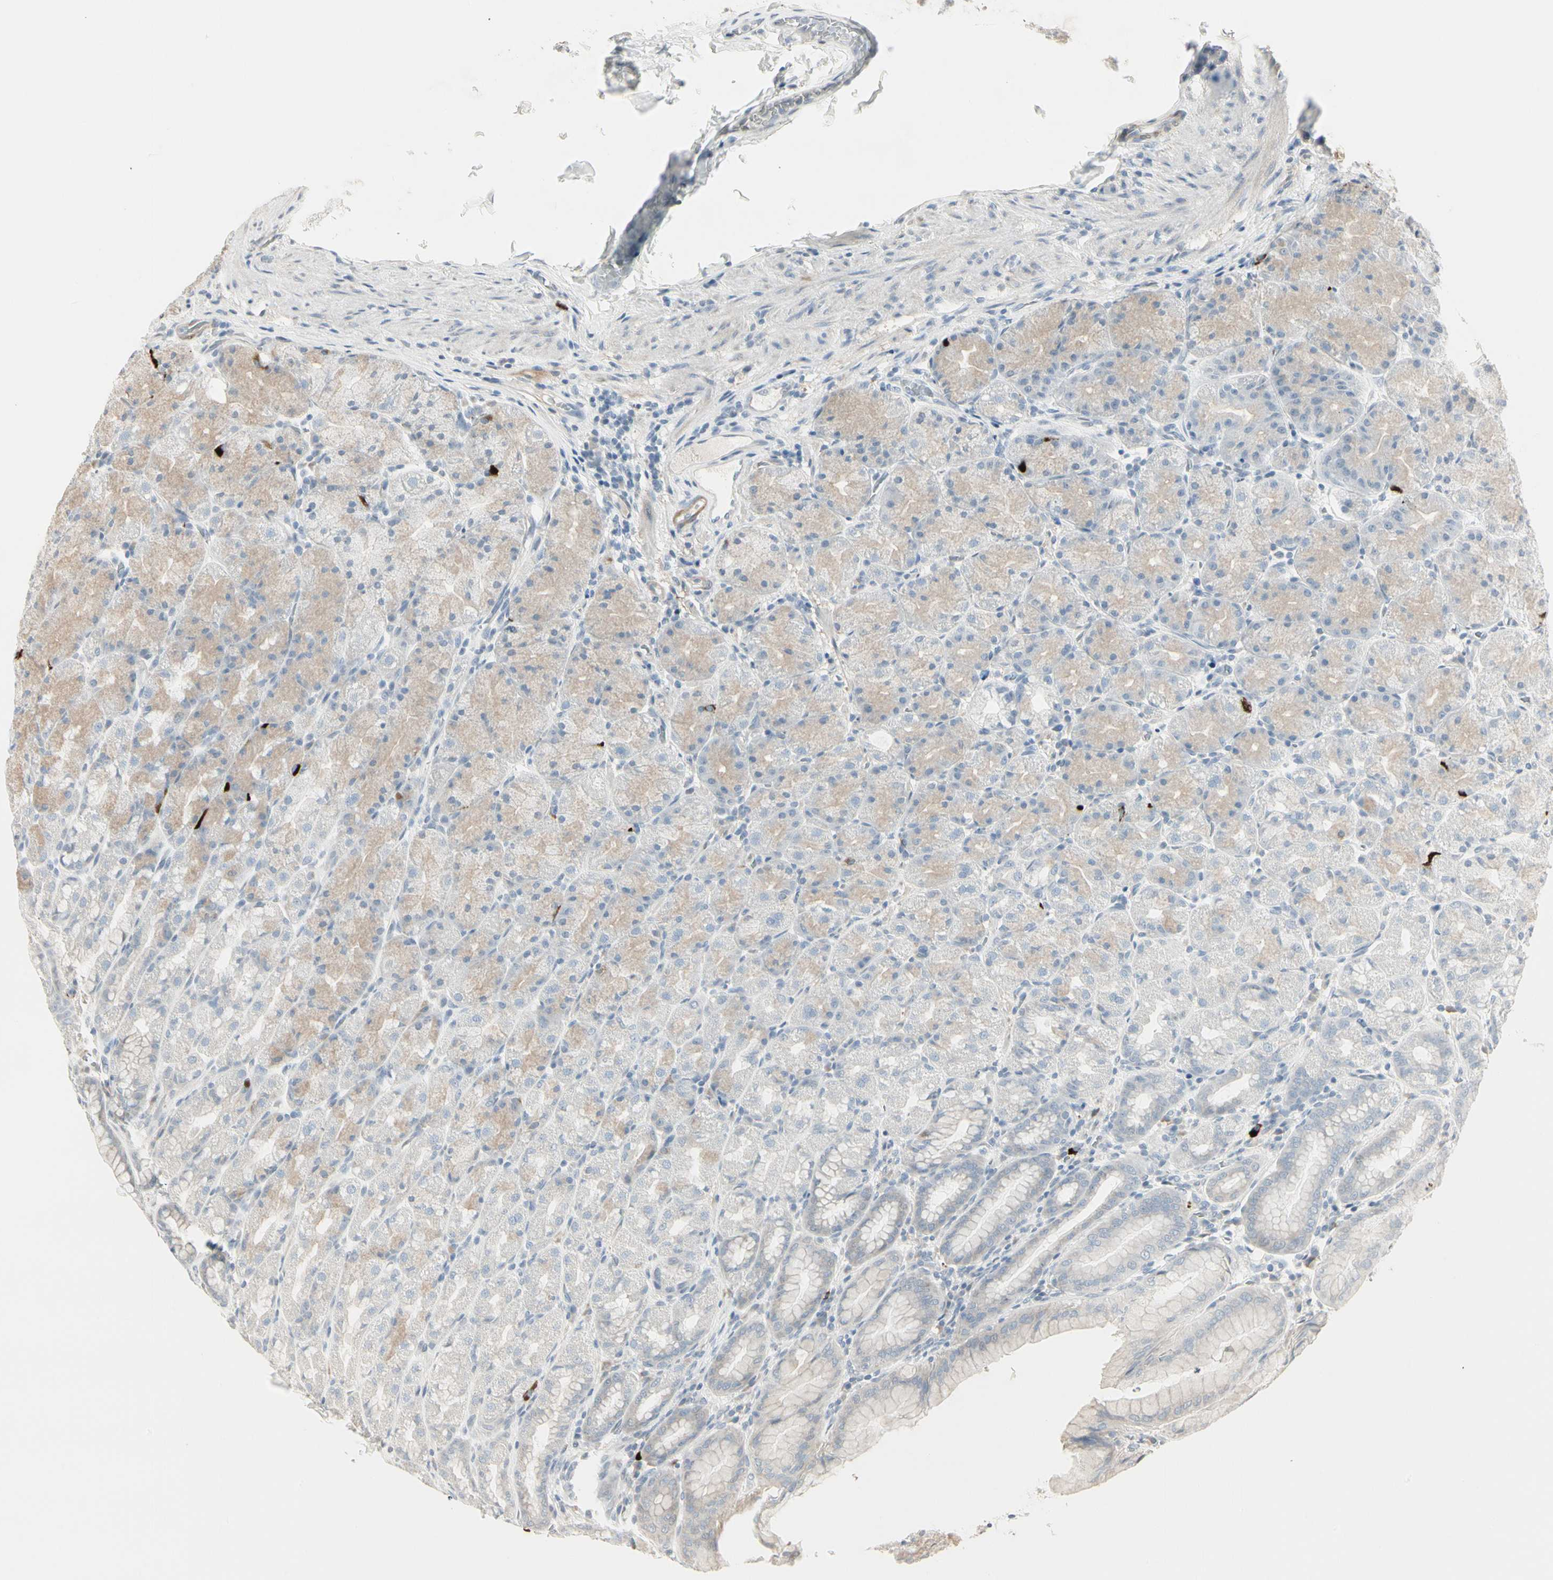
{"staining": {"intensity": "weak", "quantity": "<25%", "location": "cytoplasmic/membranous"}, "tissue": "stomach", "cell_type": "Glandular cells", "image_type": "normal", "snomed": [{"axis": "morphology", "description": "Normal tissue, NOS"}, {"axis": "topography", "description": "Stomach, upper"}], "caption": "Glandular cells show no significant protein staining in normal stomach.", "gene": "DMPK", "patient": {"sex": "male", "age": 68}}